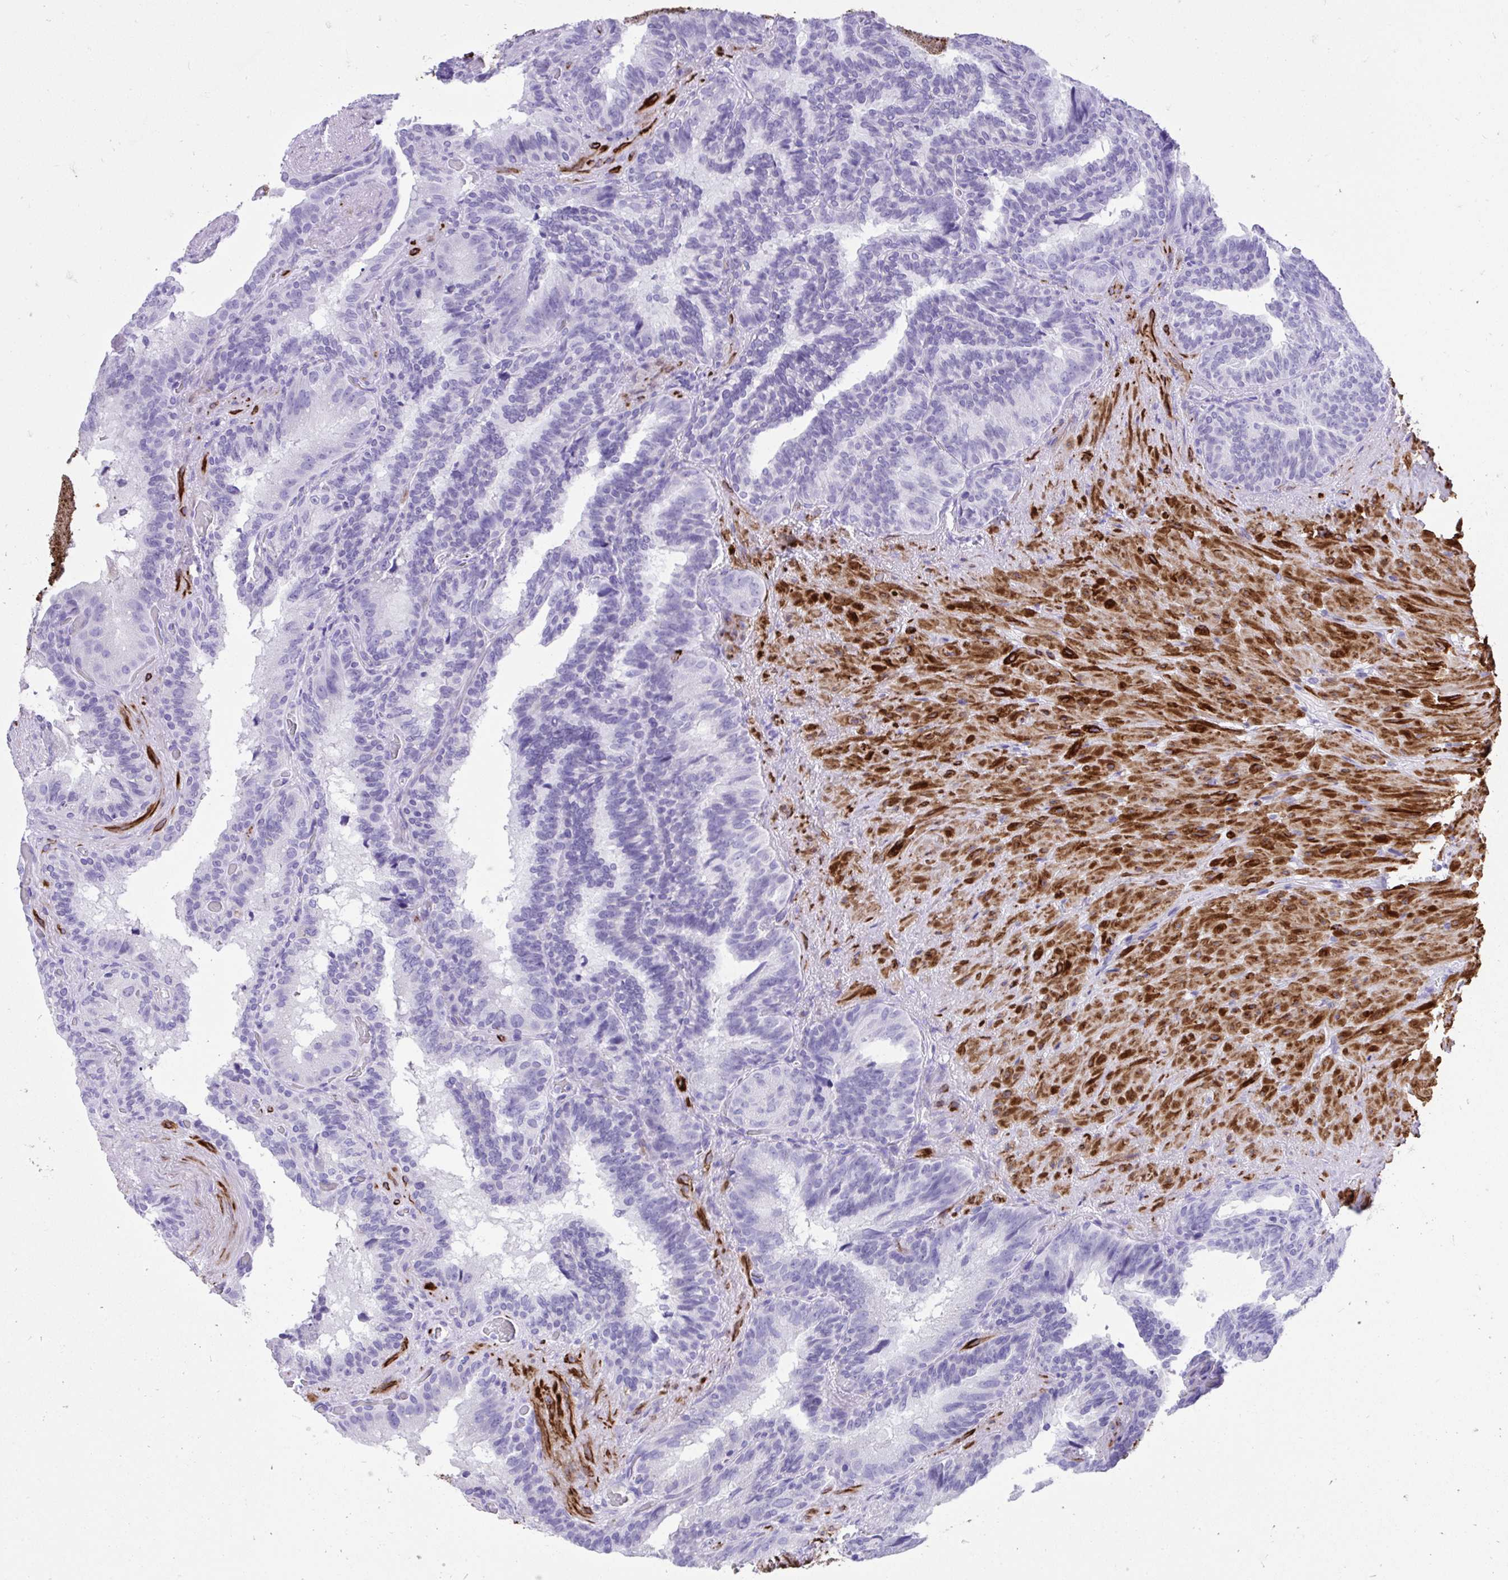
{"staining": {"intensity": "negative", "quantity": "none", "location": "none"}, "tissue": "seminal vesicle", "cell_type": "Glandular cells", "image_type": "normal", "snomed": [{"axis": "morphology", "description": "Normal tissue, NOS"}, {"axis": "topography", "description": "Seminal veicle"}], "caption": "Immunohistochemistry micrograph of normal seminal vesicle: seminal vesicle stained with DAB demonstrates no significant protein expression in glandular cells.", "gene": "KCNN4", "patient": {"sex": "male", "age": 60}}